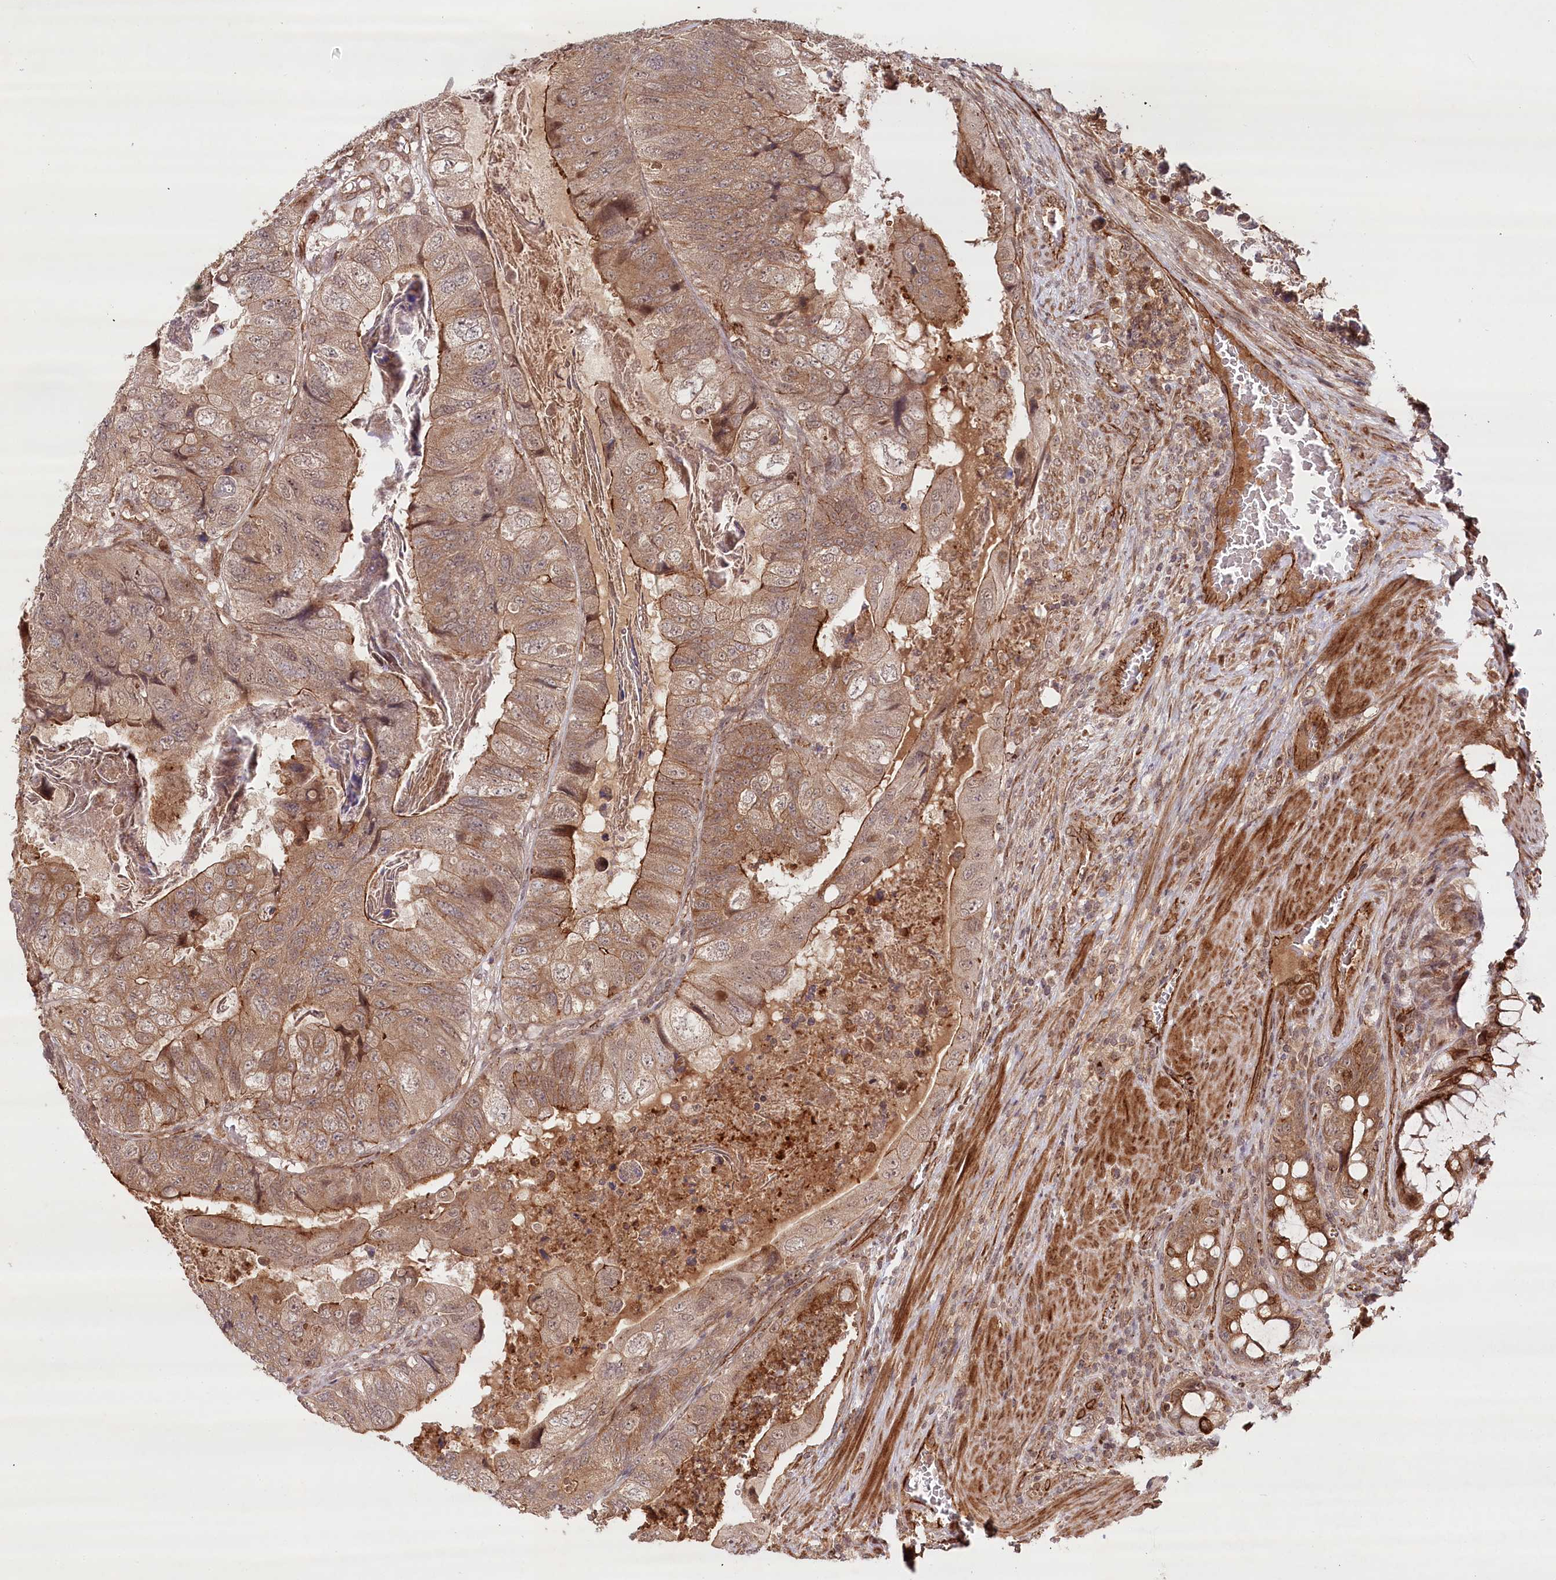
{"staining": {"intensity": "strong", "quantity": "25%-75%", "location": "cytoplasmic/membranous,nuclear"}, "tissue": "colorectal cancer", "cell_type": "Tumor cells", "image_type": "cancer", "snomed": [{"axis": "morphology", "description": "Adenocarcinoma, NOS"}, {"axis": "topography", "description": "Rectum"}], "caption": "Adenocarcinoma (colorectal) tissue demonstrates strong cytoplasmic/membranous and nuclear expression in approximately 25%-75% of tumor cells, visualized by immunohistochemistry. (brown staining indicates protein expression, while blue staining denotes nuclei).", "gene": "ALKBH8", "patient": {"sex": "male", "age": 63}}